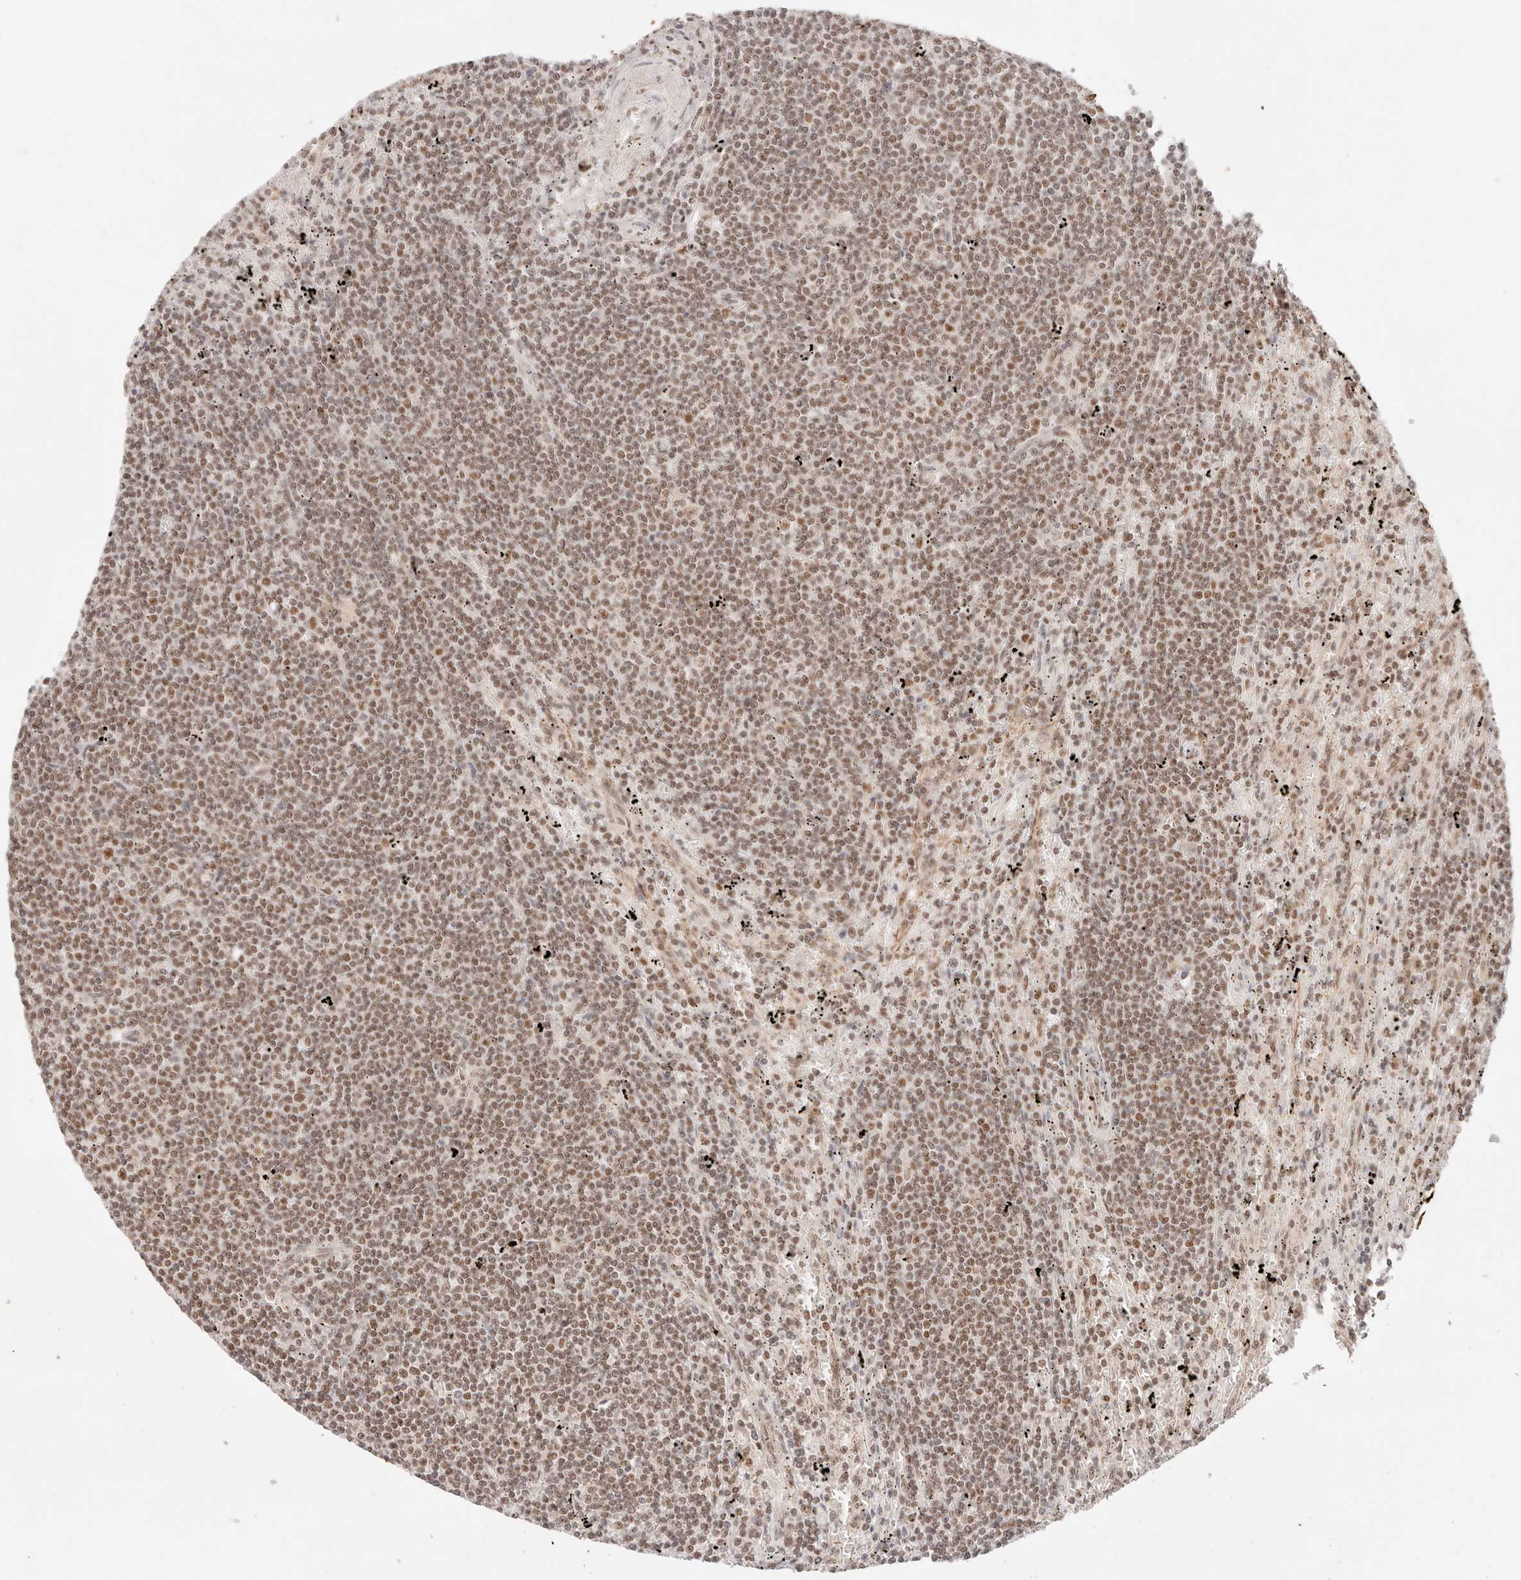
{"staining": {"intensity": "moderate", "quantity": ">75%", "location": "nuclear"}, "tissue": "lymphoma", "cell_type": "Tumor cells", "image_type": "cancer", "snomed": [{"axis": "morphology", "description": "Malignant lymphoma, non-Hodgkin's type, Low grade"}, {"axis": "topography", "description": "Spleen"}], "caption": "Immunohistochemical staining of human low-grade malignant lymphoma, non-Hodgkin's type demonstrates medium levels of moderate nuclear protein expression in about >75% of tumor cells.", "gene": "GTF2E2", "patient": {"sex": "male", "age": 76}}